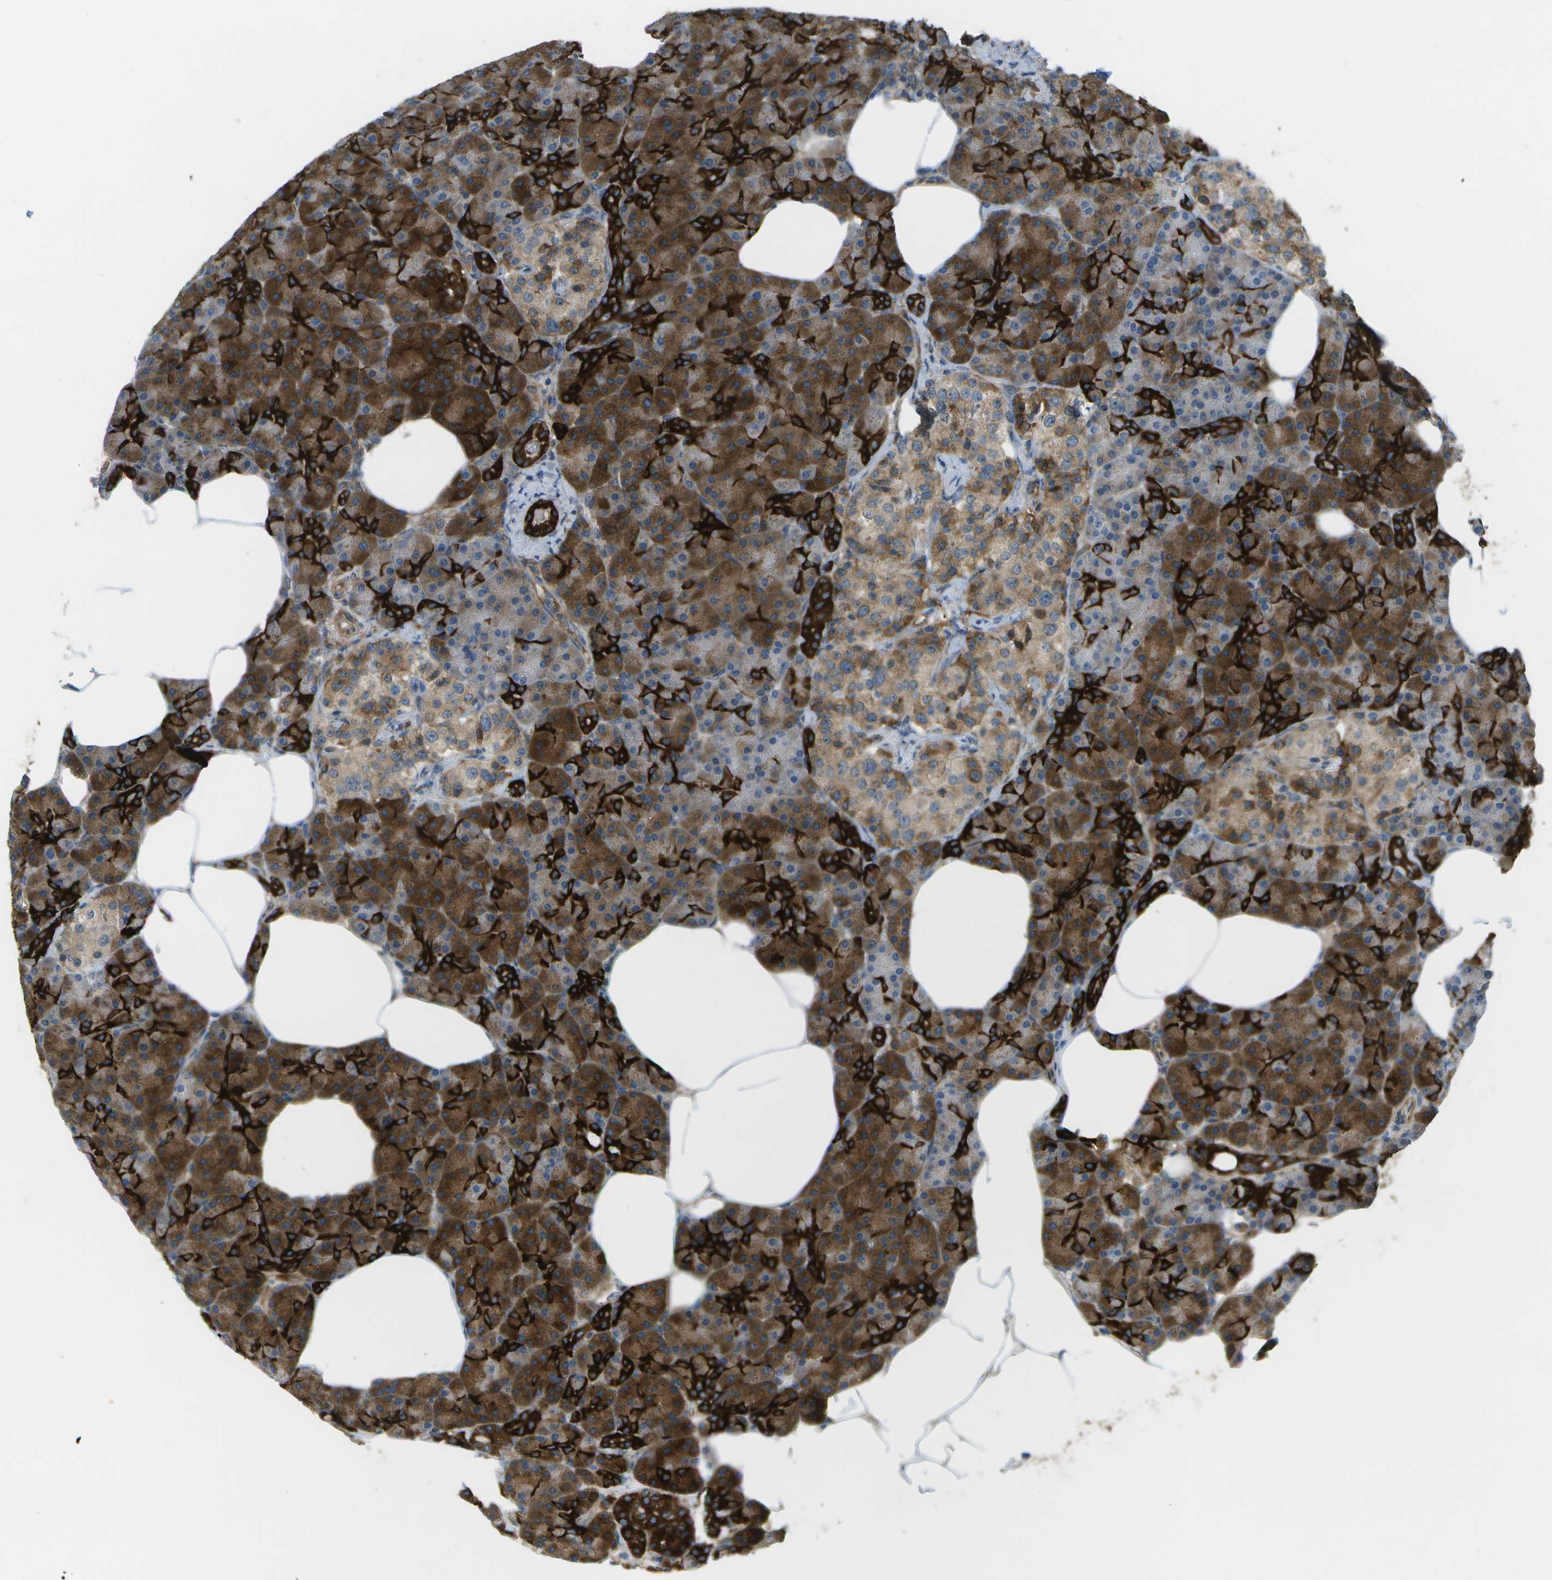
{"staining": {"intensity": "strong", "quantity": "25%-75%", "location": "cytoplasmic/membranous"}, "tissue": "pancreas", "cell_type": "Exocrine glandular cells", "image_type": "normal", "snomed": [{"axis": "morphology", "description": "Normal tissue, NOS"}, {"axis": "topography", "description": "Pancreas"}], "caption": "A brown stain labels strong cytoplasmic/membranous expression of a protein in exocrine glandular cells of unremarkable pancreas.", "gene": "WNK2", "patient": {"sex": "female", "age": 70}}